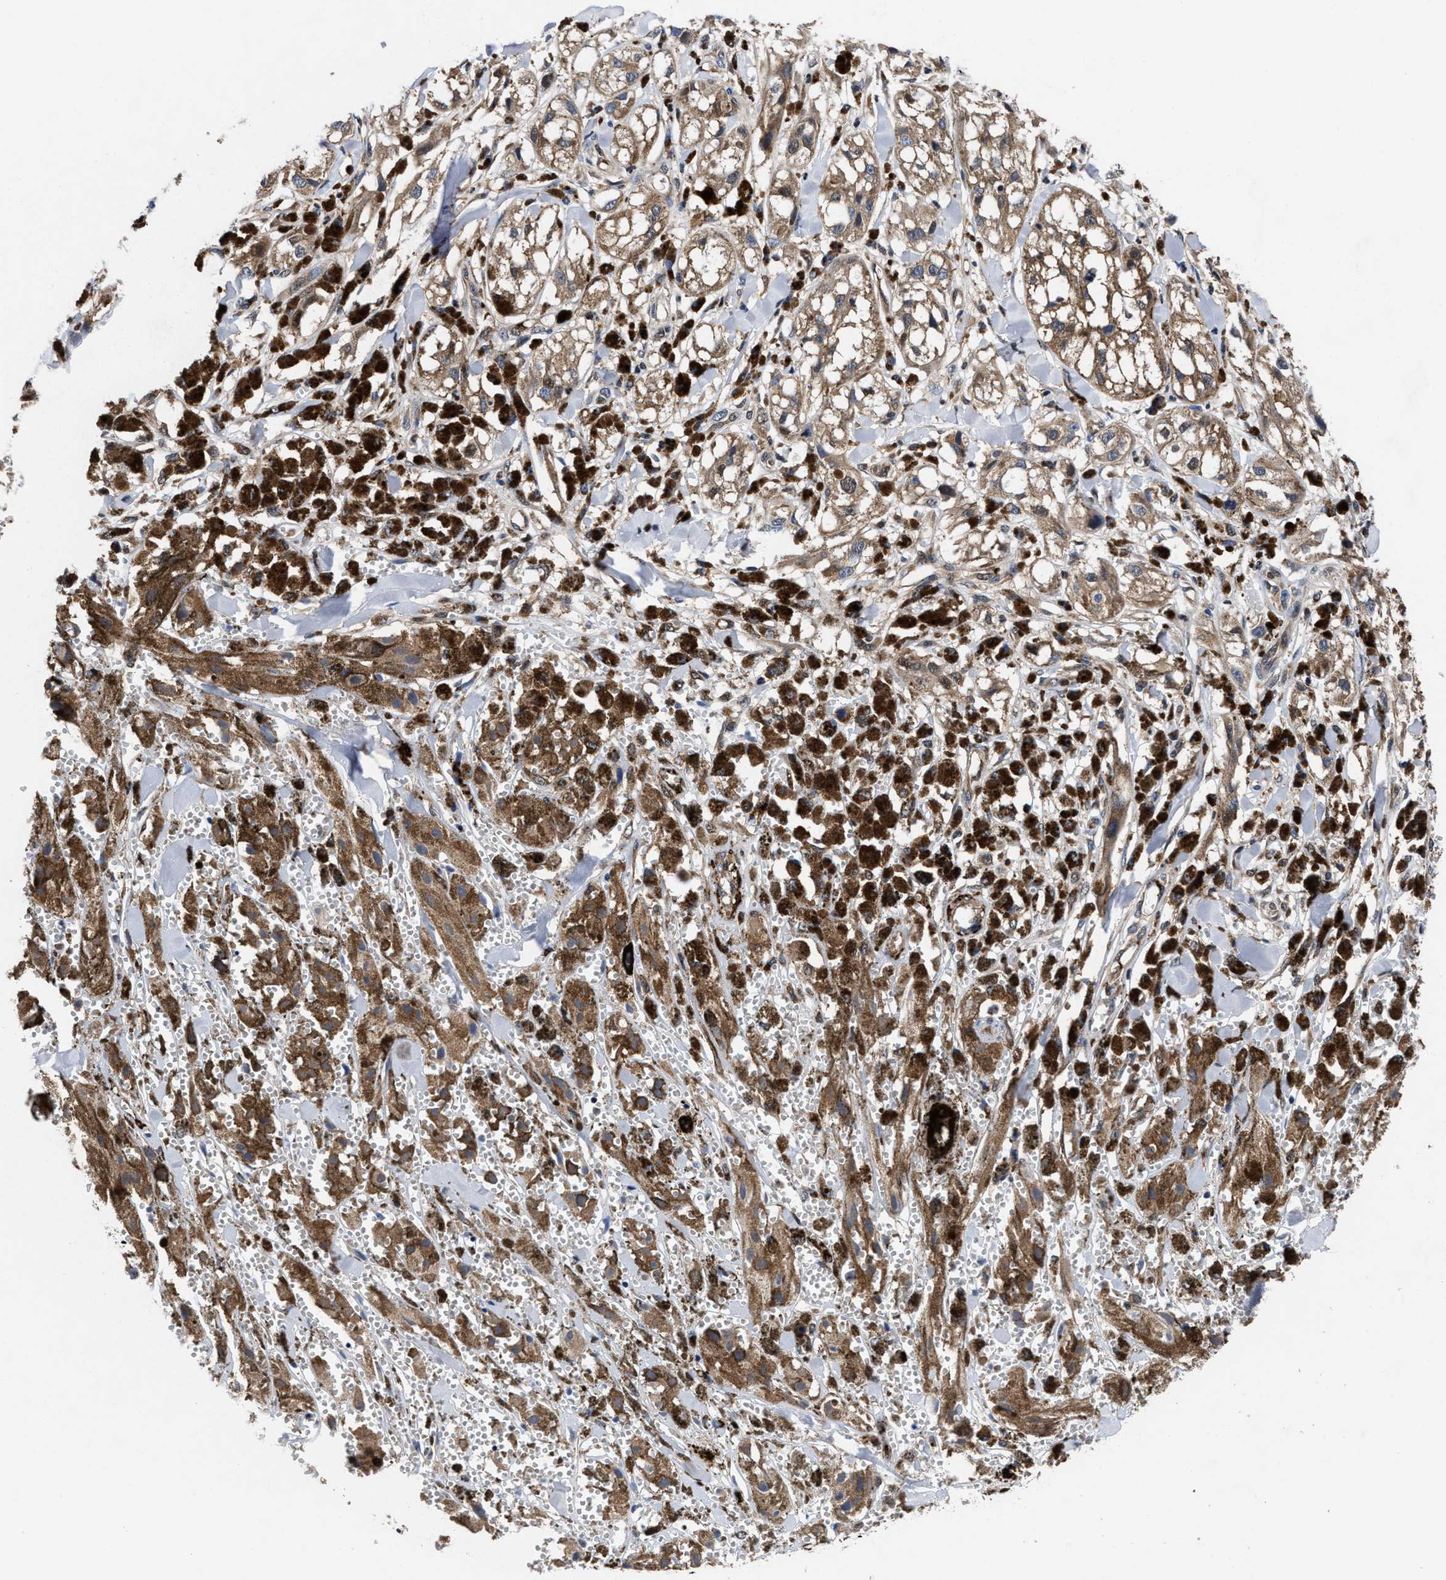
{"staining": {"intensity": "moderate", "quantity": ">75%", "location": "cytoplasmic/membranous"}, "tissue": "melanoma", "cell_type": "Tumor cells", "image_type": "cancer", "snomed": [{"axis": "morphology", "description": "Malignant melanoma, NOS"}, {"axis": "topography", "description": "Skin"}], "caption": "Melanoma stained for a protein displays moderate cytoplasmic/membranous positivity in tumor cells. Nuclei are stained in blue.", "gene": "ACLY", "patient": {"sex": "male", "age": 88}}